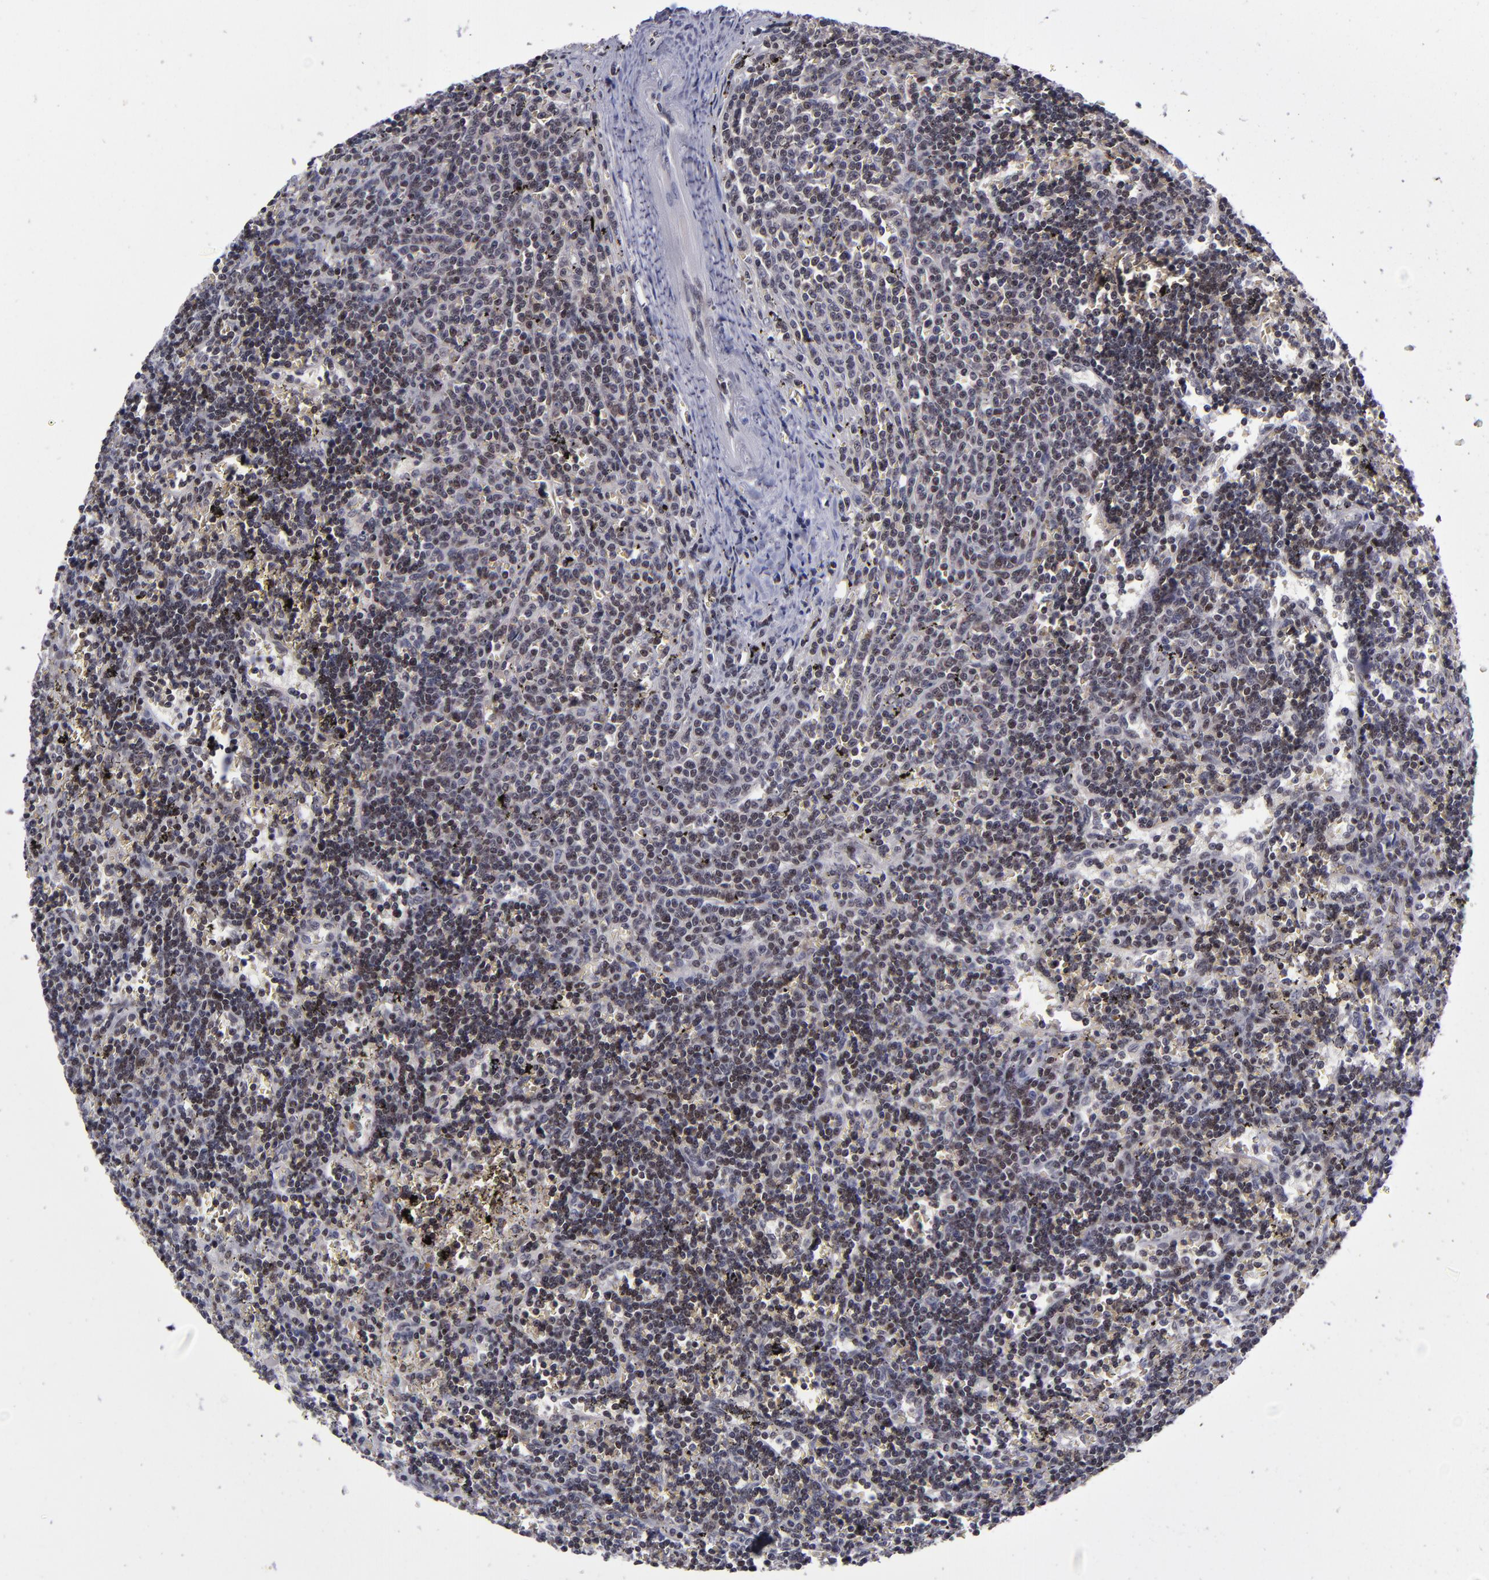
{"staining": {"intensity": "moderate", "quantity": "25%-75%", "location": "nuclear"}, "tissue": "lymphoma", "cell_type": "Tumor cells", "image_type": "cancer", "snomed": [{"axis": "morphology", "description": "Malignant lymphoma, non-Hodgkin's type, Low grade"}, {"axis": "topography", "description": "Spleen"}], "caption": "An image of lymphoma stained for a protein demonstrates moderate nuclear brown staining in tumor cells.", "gene": "MGMT", "patient": {"sex": "male", "age": 60}}